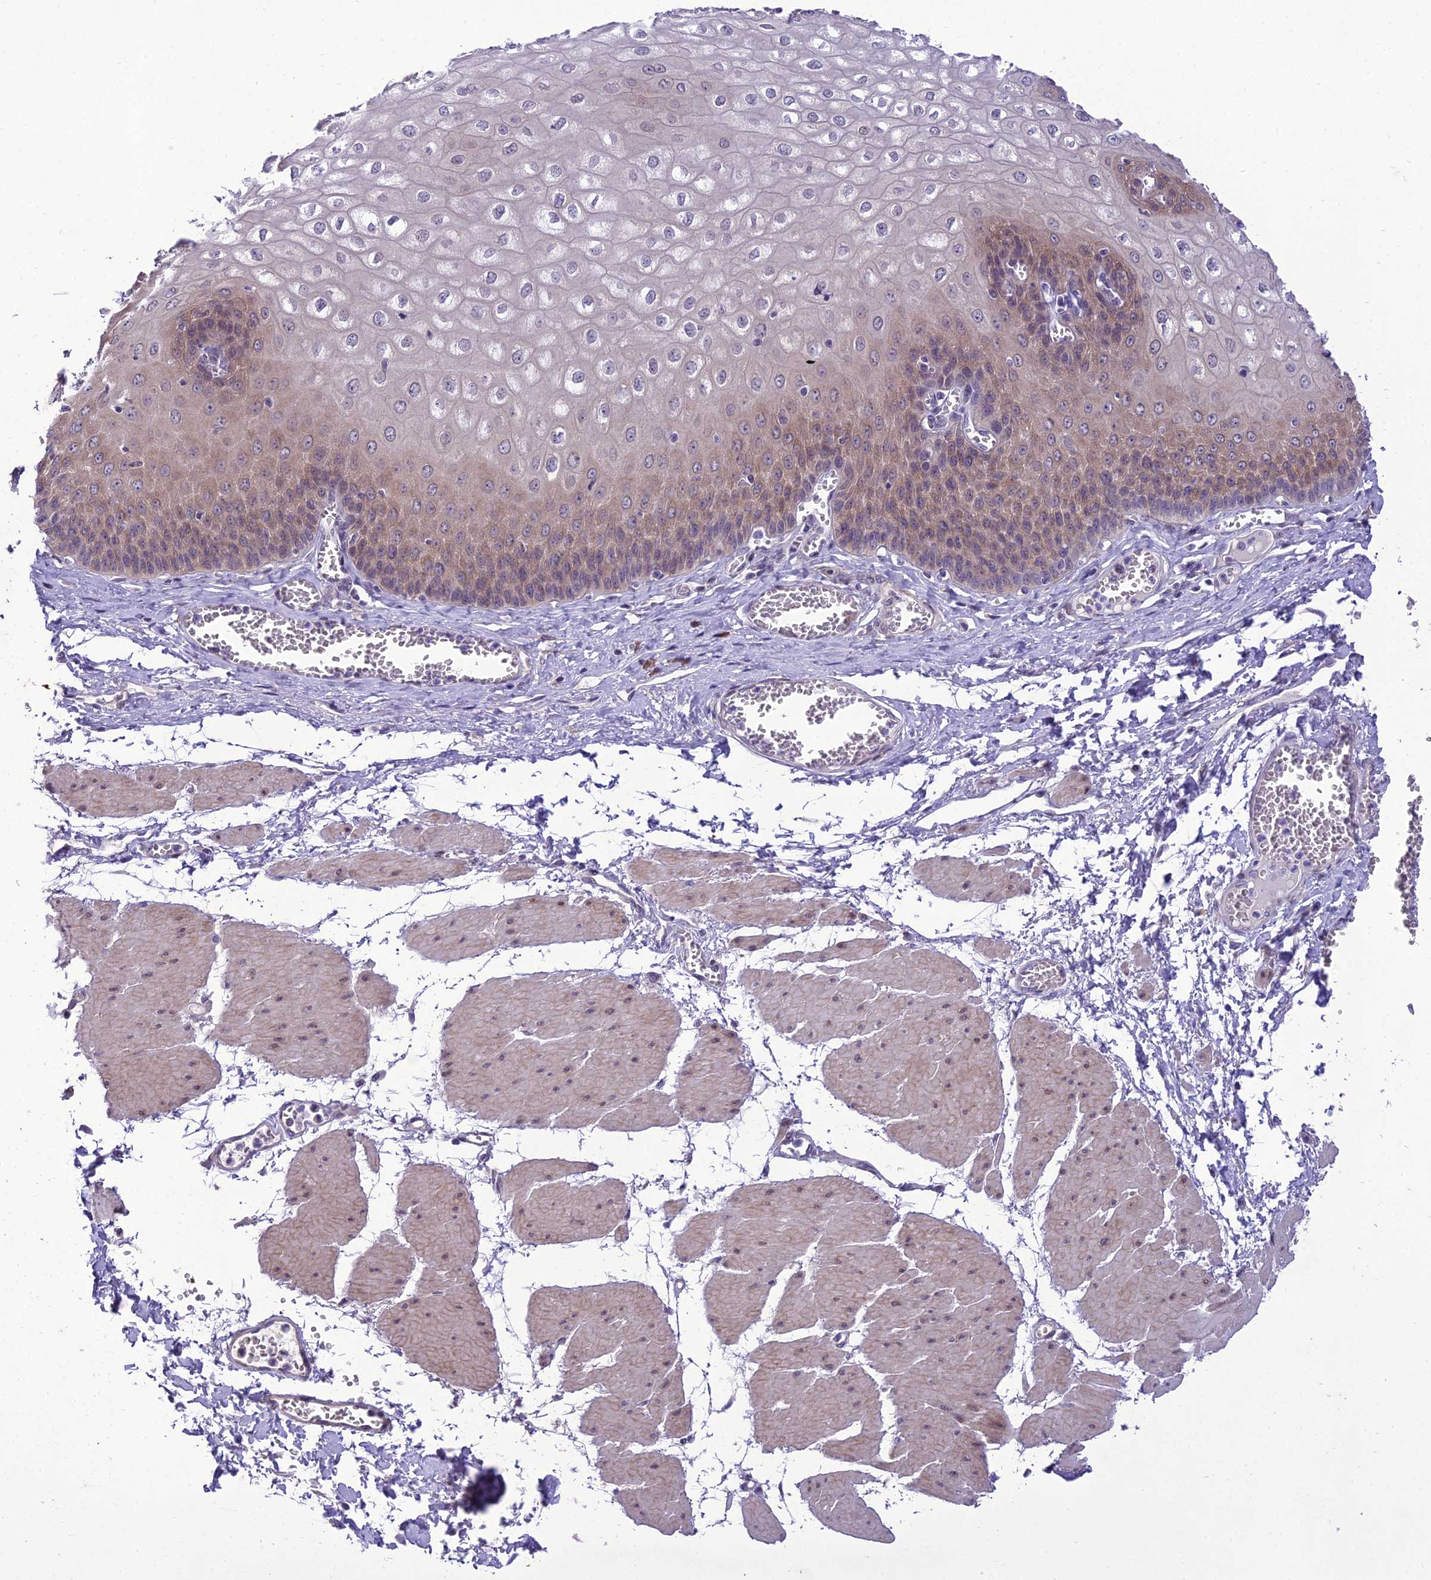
{"staining": {"intensity": "weak", "quantity": "25%-75%", "location": "cytoplasmic/membranous"}, "tissue": "esophagus", "cell_type": "Squamous epithelial cells", "image_type": "normal", "snomed": [{"axis": "morphology", "description": "Normal tissue, NOS"}, {"axis": "topography", "description": "Esophagus"}], "caption": "A high-resolution photomicrograph shows immunohistochemistry (IHC) staining of unremarkable esophagus, which exhibits weak cytoplasmic/membranous expression in about 25%-75% of squamous epithelial cells. The protein is stained brown, and the nuclei are stained in blue (DAB (3,3'-diaminobenzidine) IHC with brightfield microscopy, high magnification).", "gene": "NEURL2", "patient": {"sex": "male", "age": 60}}